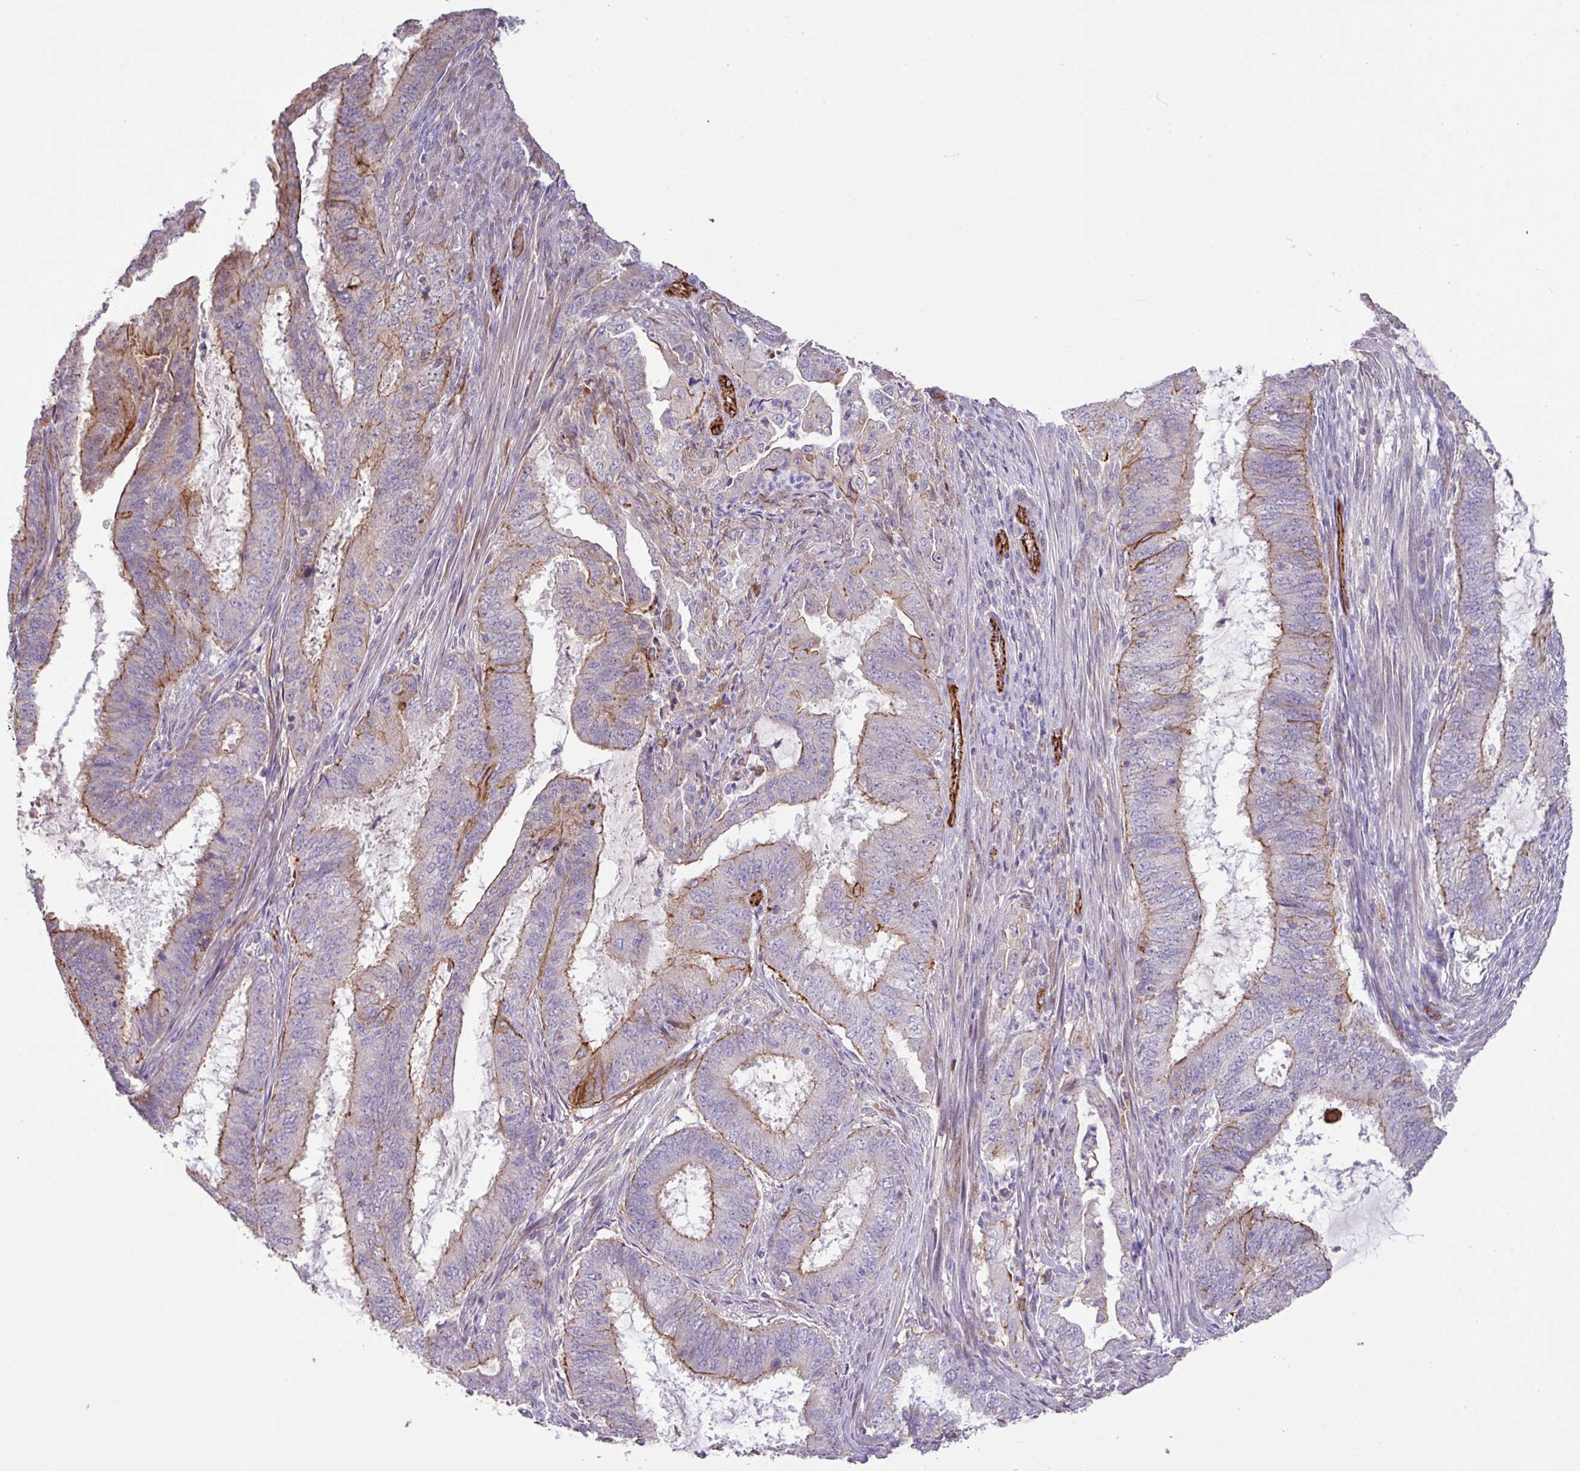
{"staining": {"intensity": "moderate", "quantity": "25%-75%", "location": "cytoplasmic/membranous"}, "tissue": "endometrial cancer", "cell_type": "Tumor cells", "image_type": "cancer", "snomed": [{"axis": "morphology", "description": "Adenocarcinoma, NOS"}, {"axis": "topography", "description": "Endometrium"}], "caption": "Moderate cytoplasmic/membranous expression is identified in about 25%-75% of tumor cells in adenocarcinoma (endometrial).", "gene": "LRRC53", "patient": {"sex": "female", "age": 51}}